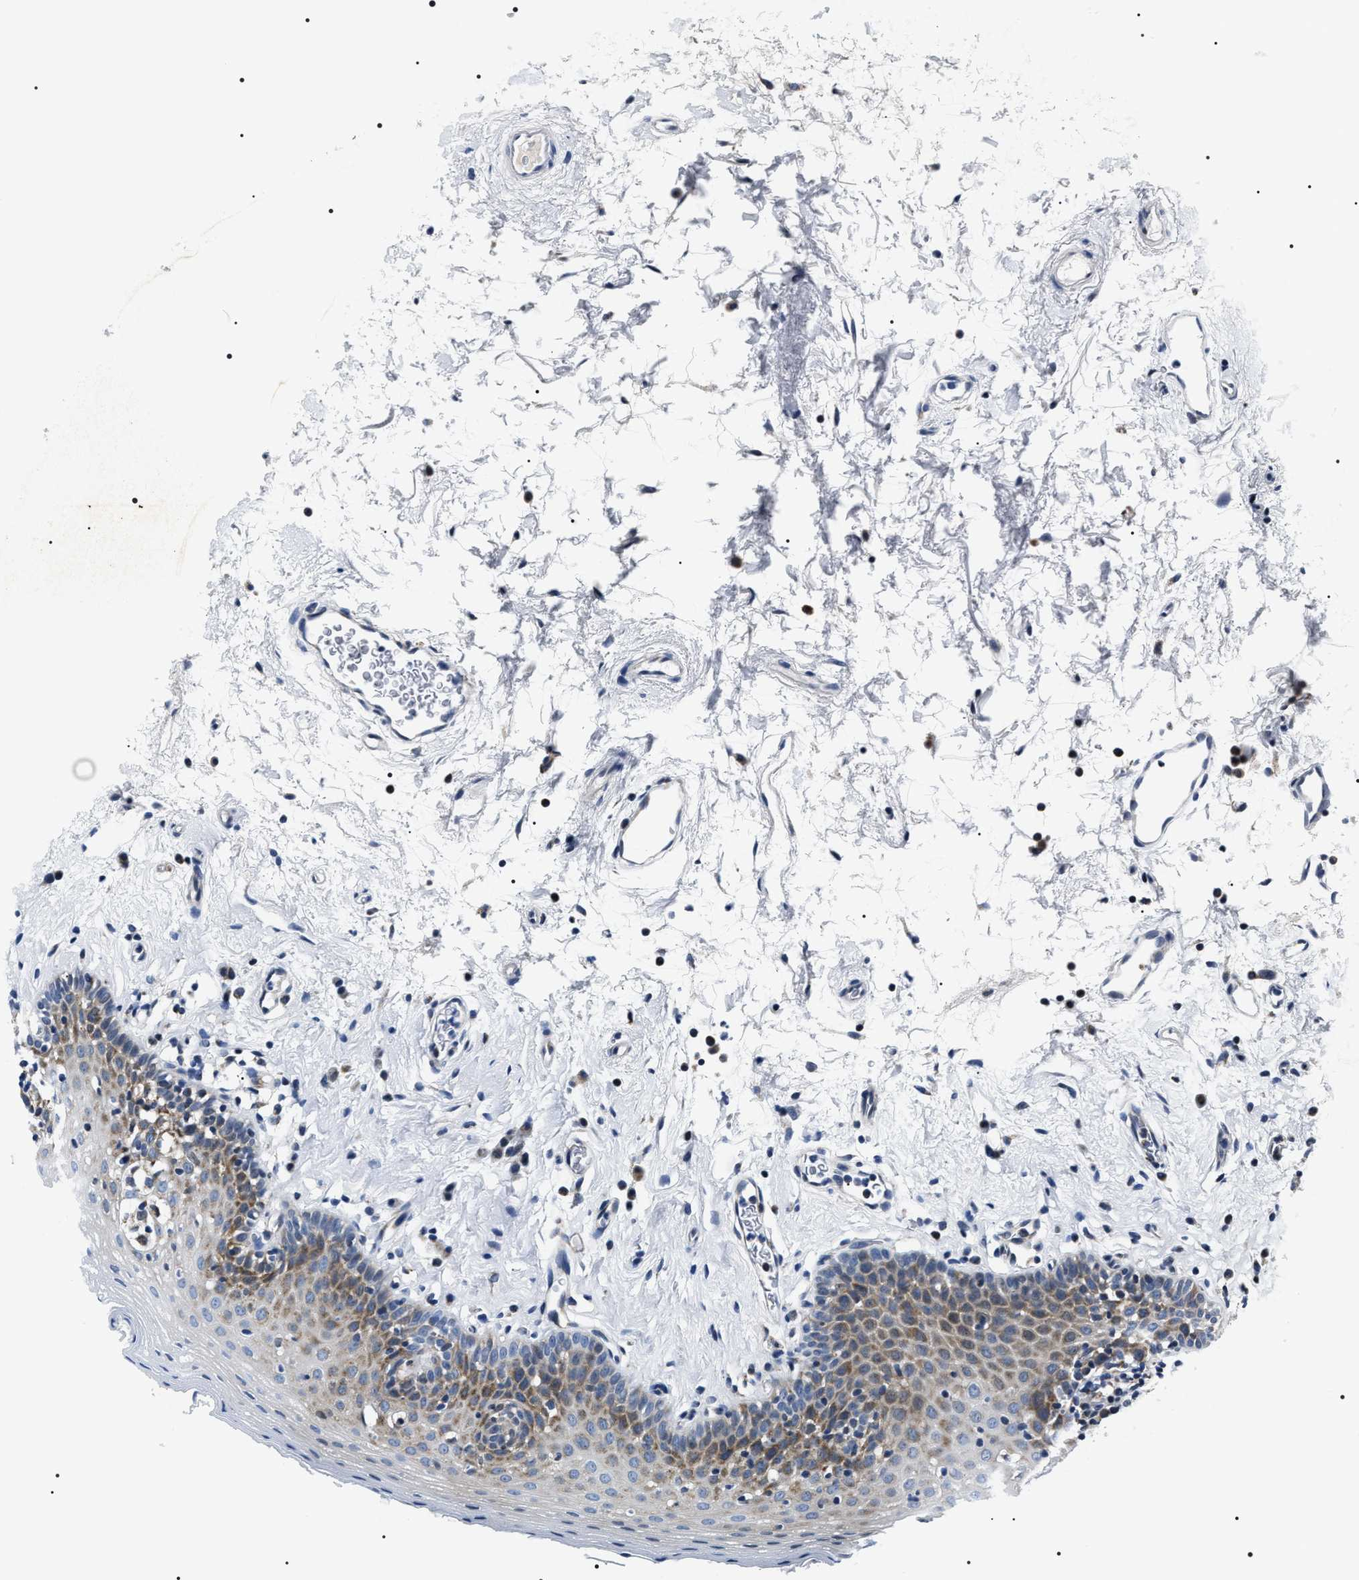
{"staining": {"intensity": "moderate", "quantity": "25%-75%", "location": "cytoplasmic/membranous"}, "tissue": "oral mucosa", "cell_type": "Squamous epithelial cells", "image_type": "normal", "snomed": [{"axis": "morphology", "description": "Normal tissue, NOS"}, {"axis": "topography", "description": "Oral tissue"}], "caption": "Brown immunohistochemical staining in normal oral mucosa exhibits moderate cytoplasmic/membranous positivity in approximately 25%-75% of squamous epithelial cells. (DAB IHC, brown staining for protein, blue staining for nuclei).", "gene": "NTMT1", "patient": {"sex": "male", "age": 66}}